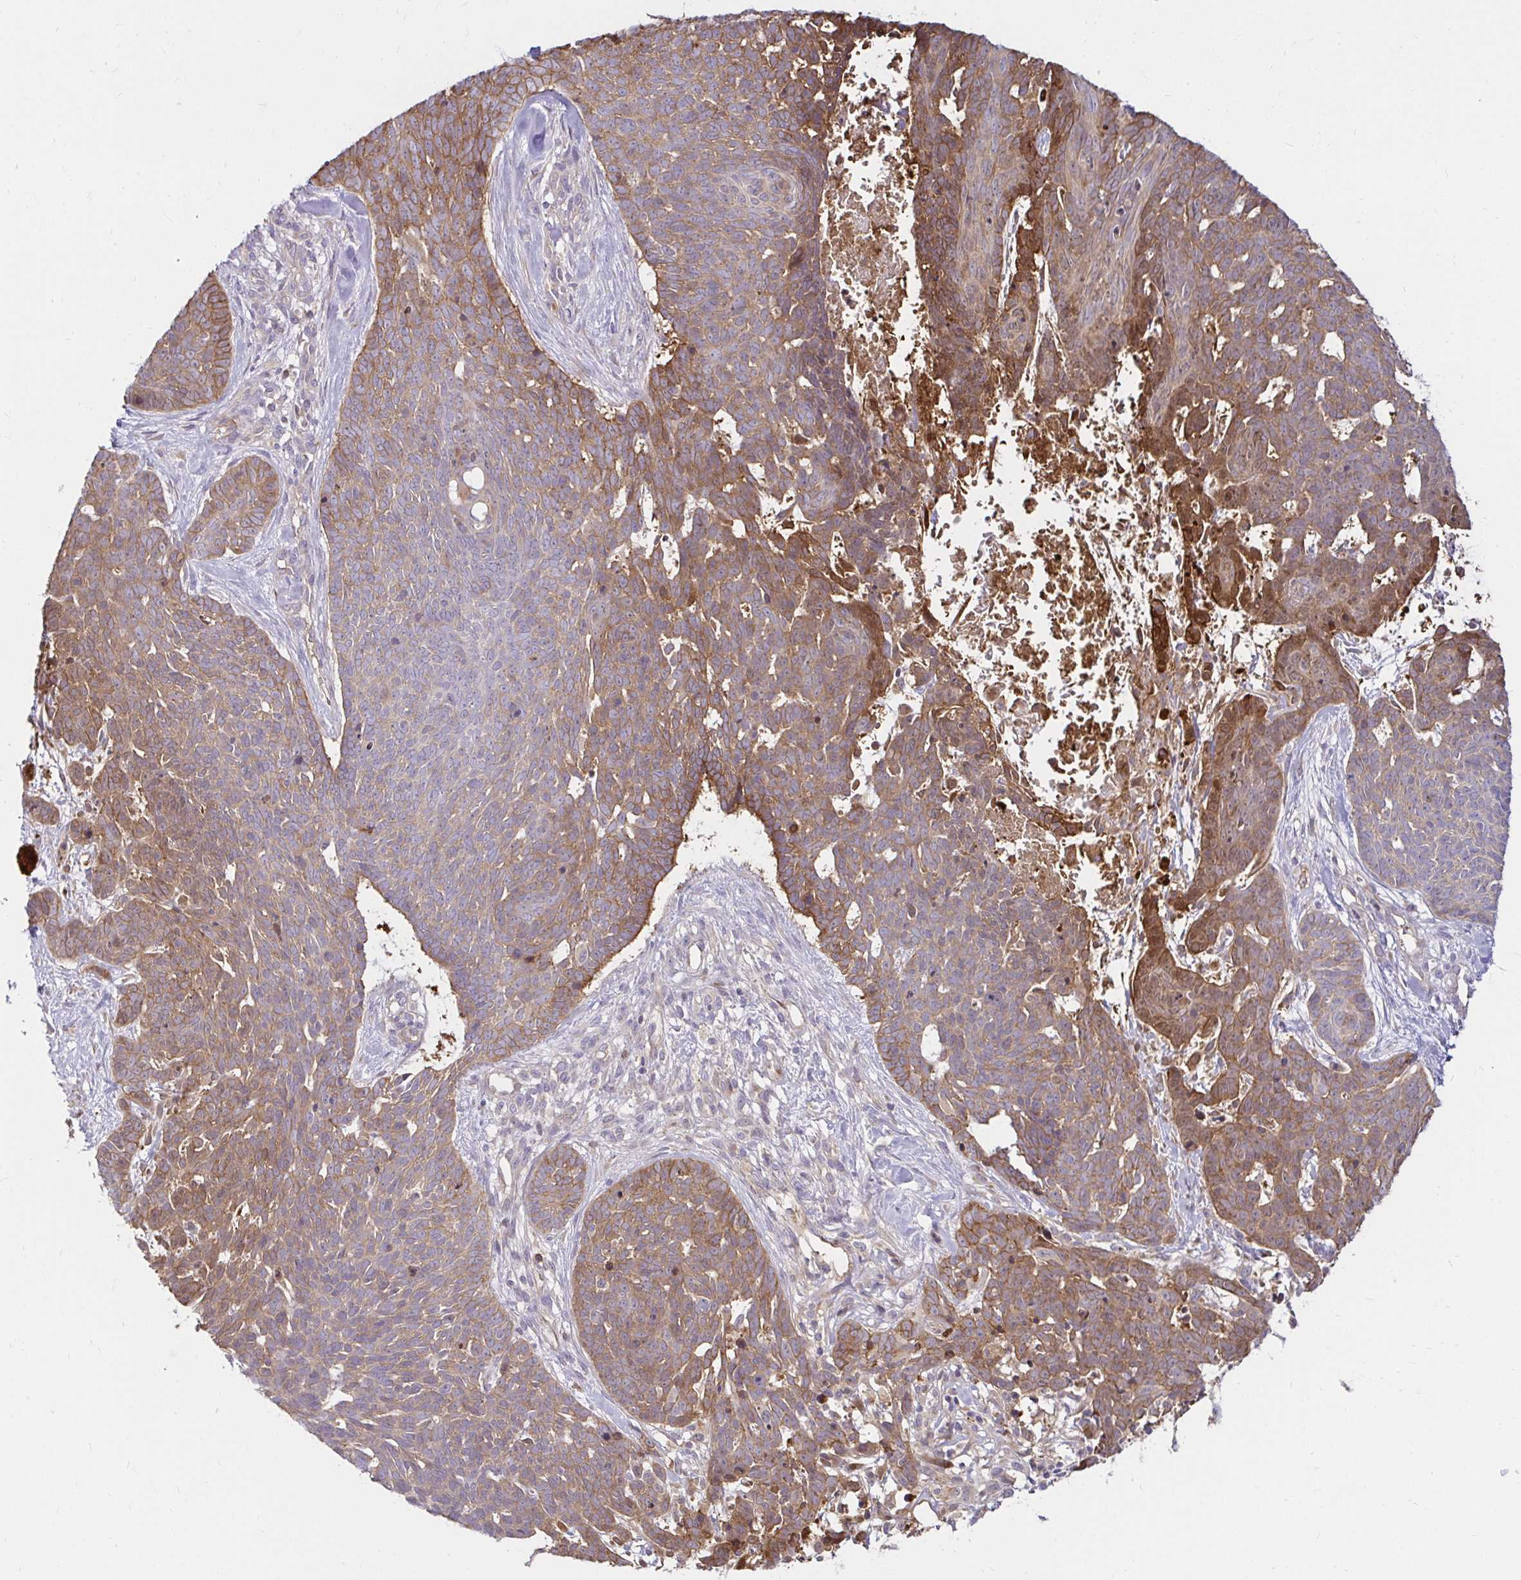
{"staining": {"intensity": "moderate", "quantity": "25%-75%", "location": "cytoplasmic/membranous"}, "tissue": "skin cancer", "cell_type": "Tumor cells", "image_type": "cancer", "snomed": [{"axis": "morphology", "description": "Basal cell carcinoma"}, {"axis": "topography", "description": "Skin"}], "caption": "Immunohistochemical staining of basal cell carcinoma (skin) demonstrates moderate cytoplasmic/membranous protein staining in about 25%-75% of tumor cells.", "gene": "ITGA2", "patient": {"sex": "female", "age": 78}}